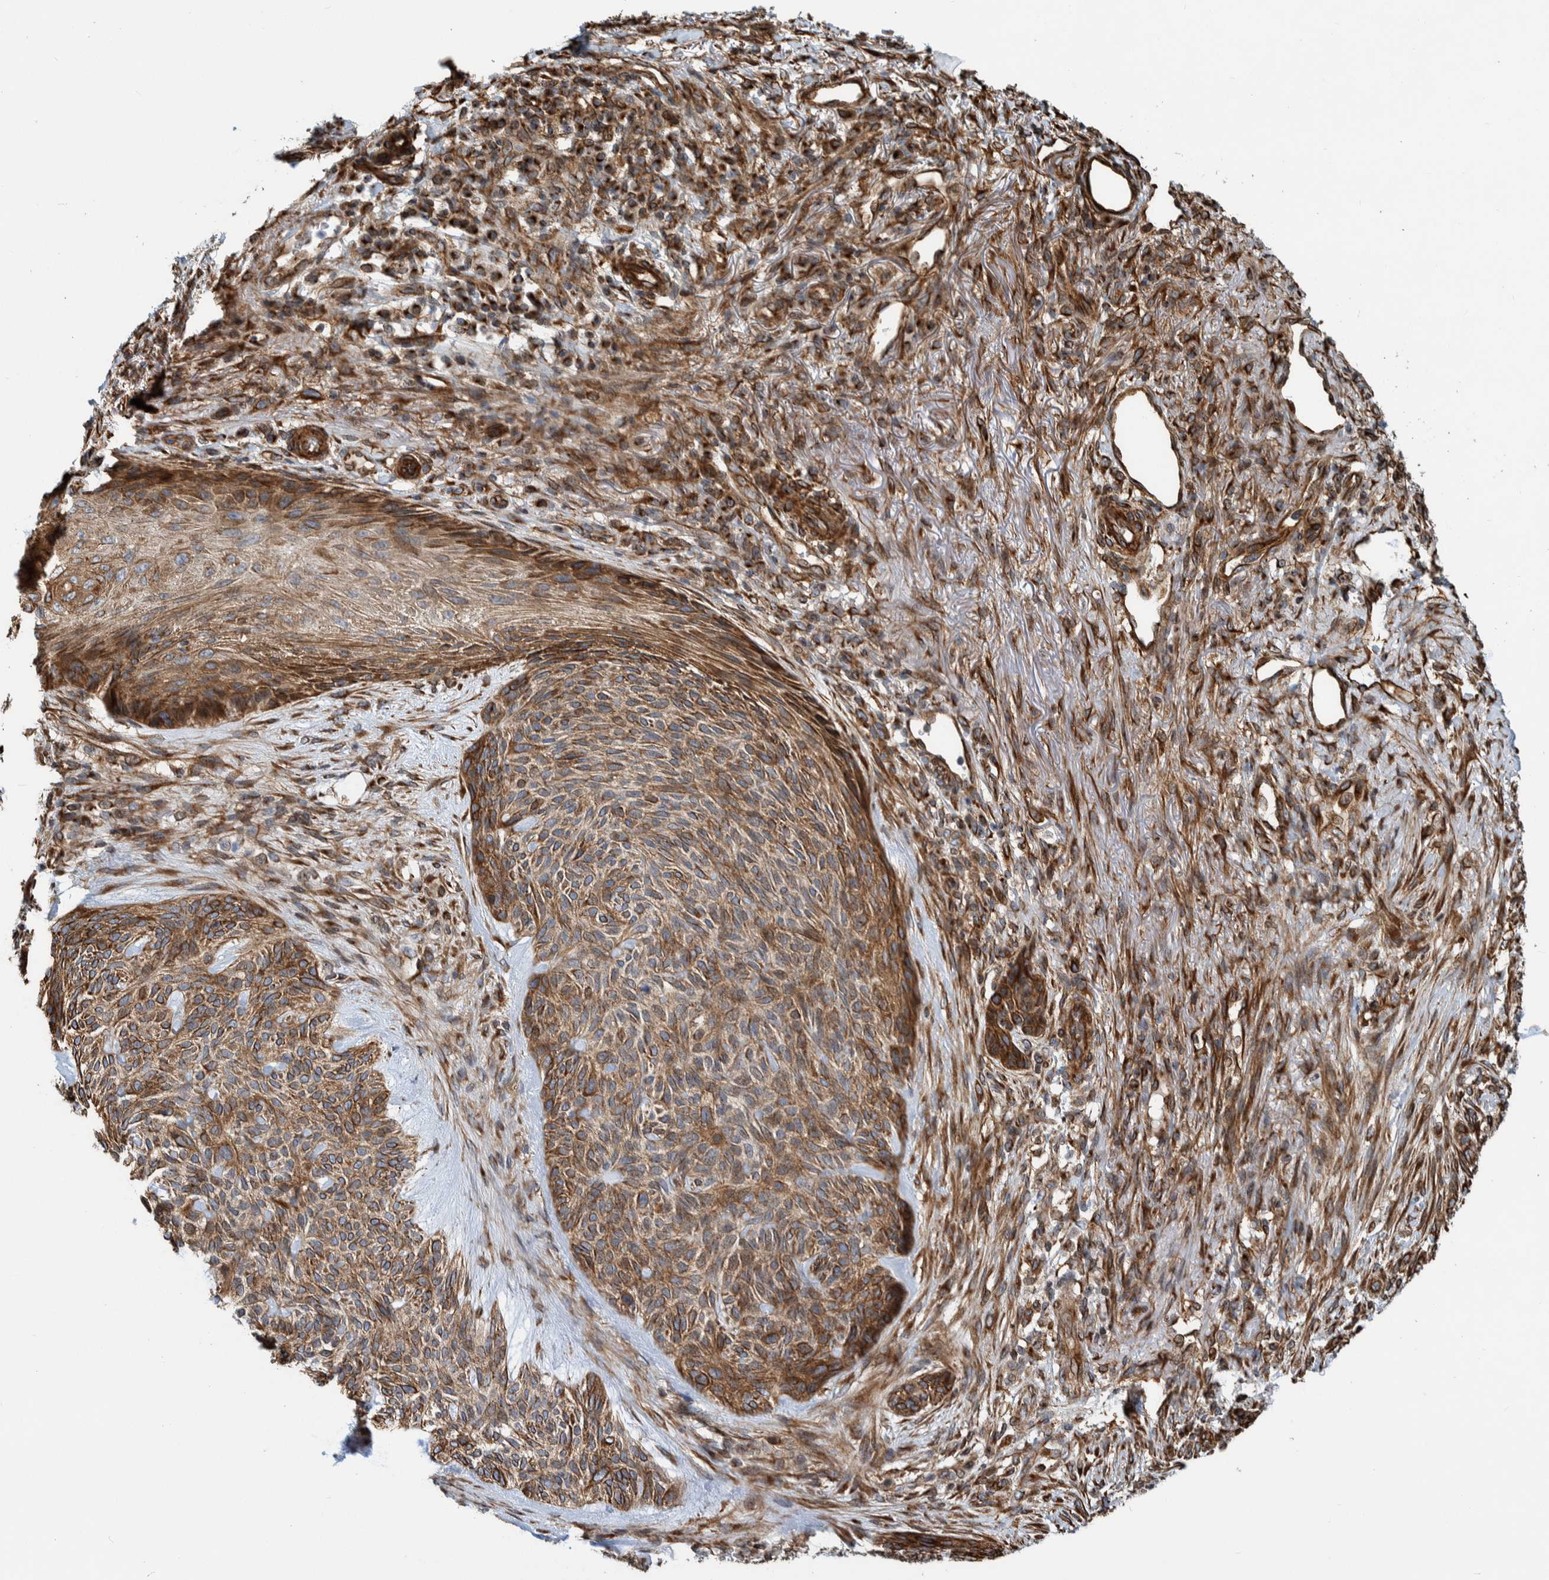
{"staining": {"intensity": "moderate", "quantity": ">75%", "location": "cytoplasmic/membranous"}, "tissue": "skin cancer", "cell_type": "Tumor cells", "image_type": "cancer", "snomed": [{"axis": "morphology", "description": "Basal cell carcinoma"}, {"axis": "topography", "description": "Skin"}], "caption": "The photomicrograph reveals immunohistochemical staining of skin cancer (basal cell carcinoma). There is moderate cytoplasmic/membranous staining is seen in about >75% of tumor cells.", "gene": "CCDC57", "patient": {"sex": "male", "age": 55}}